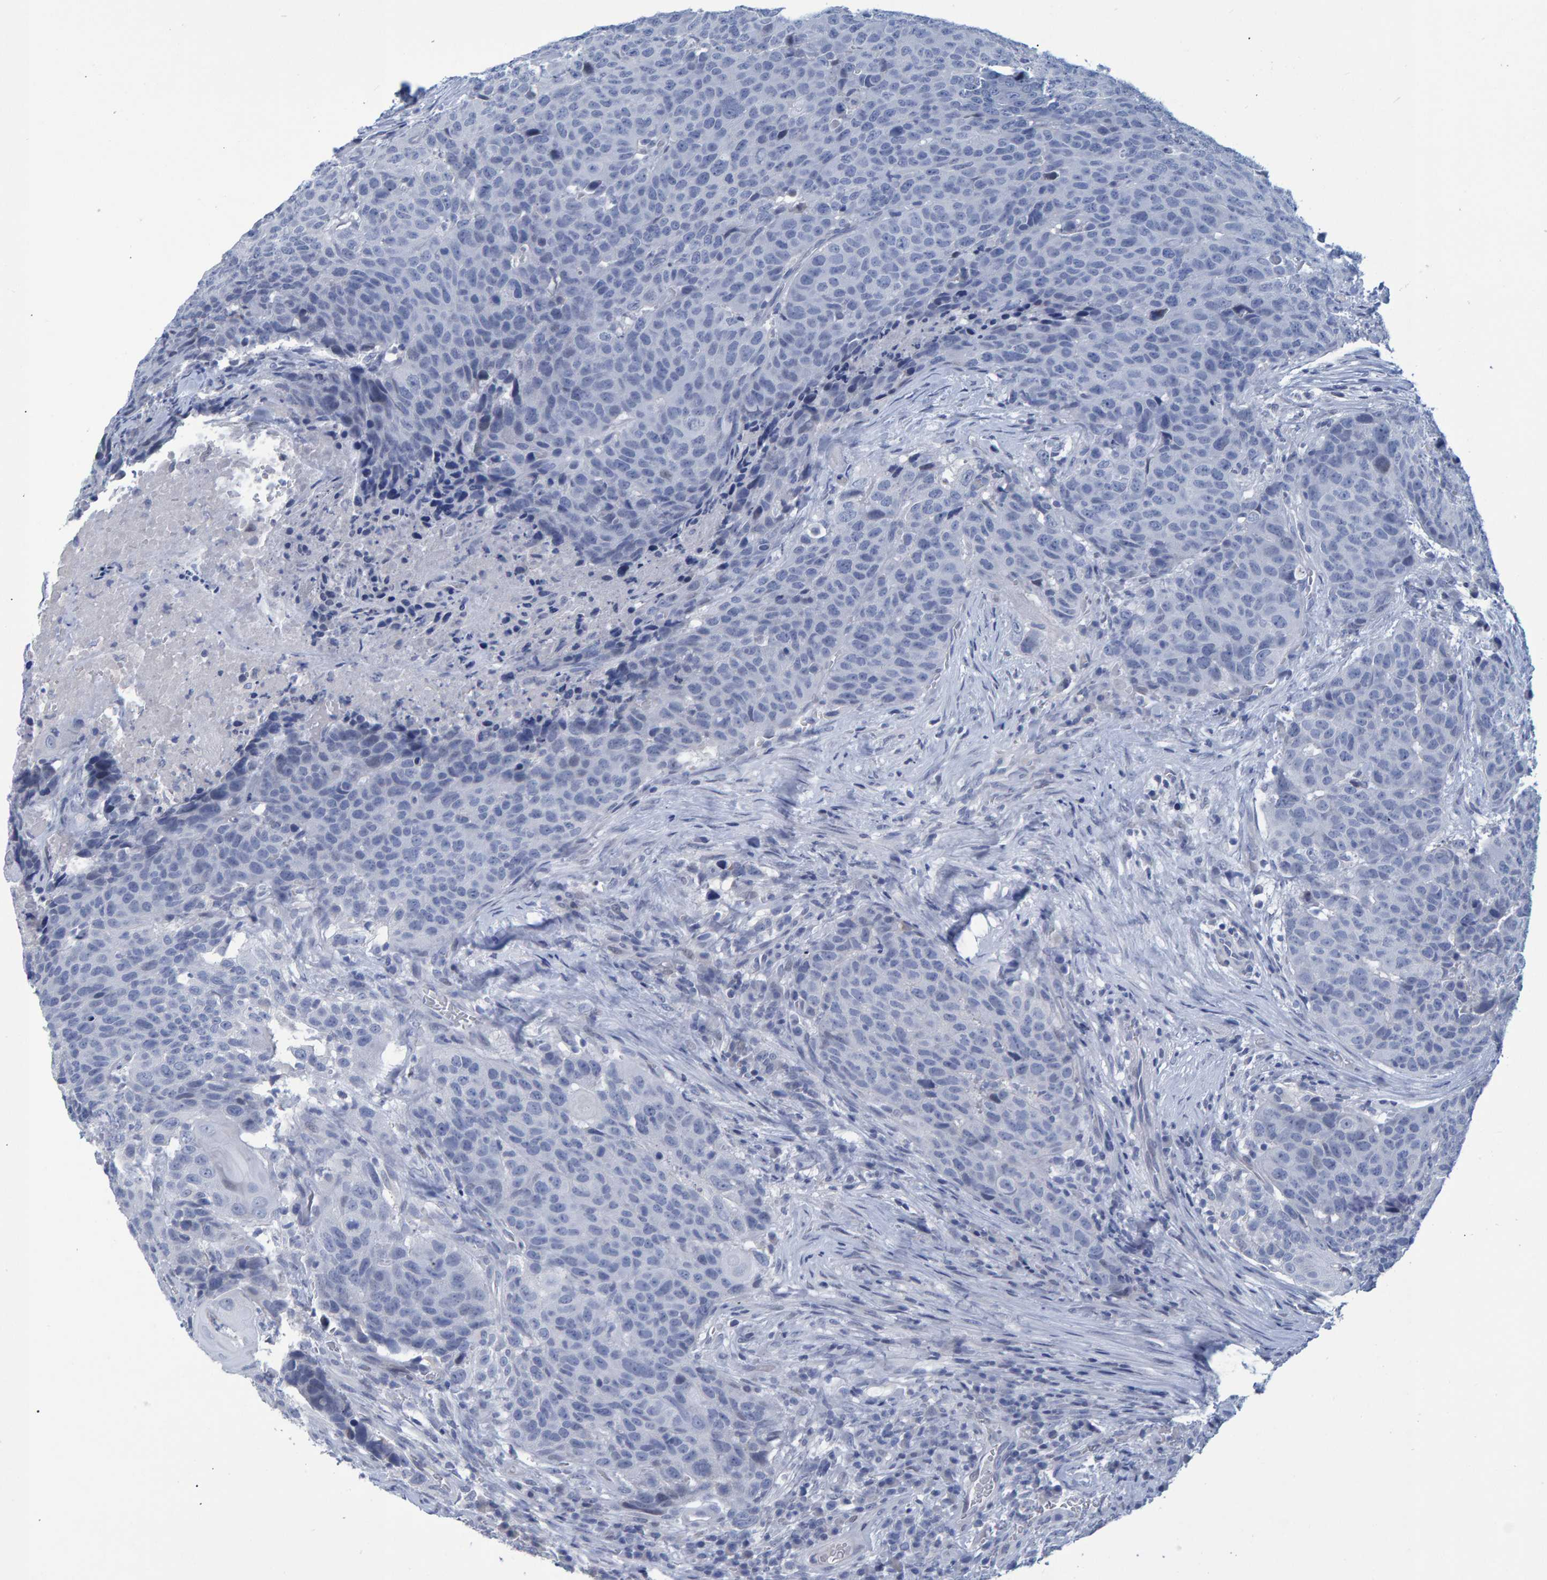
{"staining": {"intensity": "negative", "quantity": "none", "location": "none"}, "tissue": "head and neck cancer", "cell_type": "Tumor cells", "image_type": "cancer", "snomed": [{"axis": "morphology", "description": "Squamous cell carcinoma, NOS"}, {"axis": "topography", "description": "Head-Neck"}], "caption": "This is an immunohistochemistry image of head and neck cancer (squamous cell carcinoma). There is no expression in tumor cells.", "gene": "PROCA1", "patient": {"sex": "male", "age": 66}}